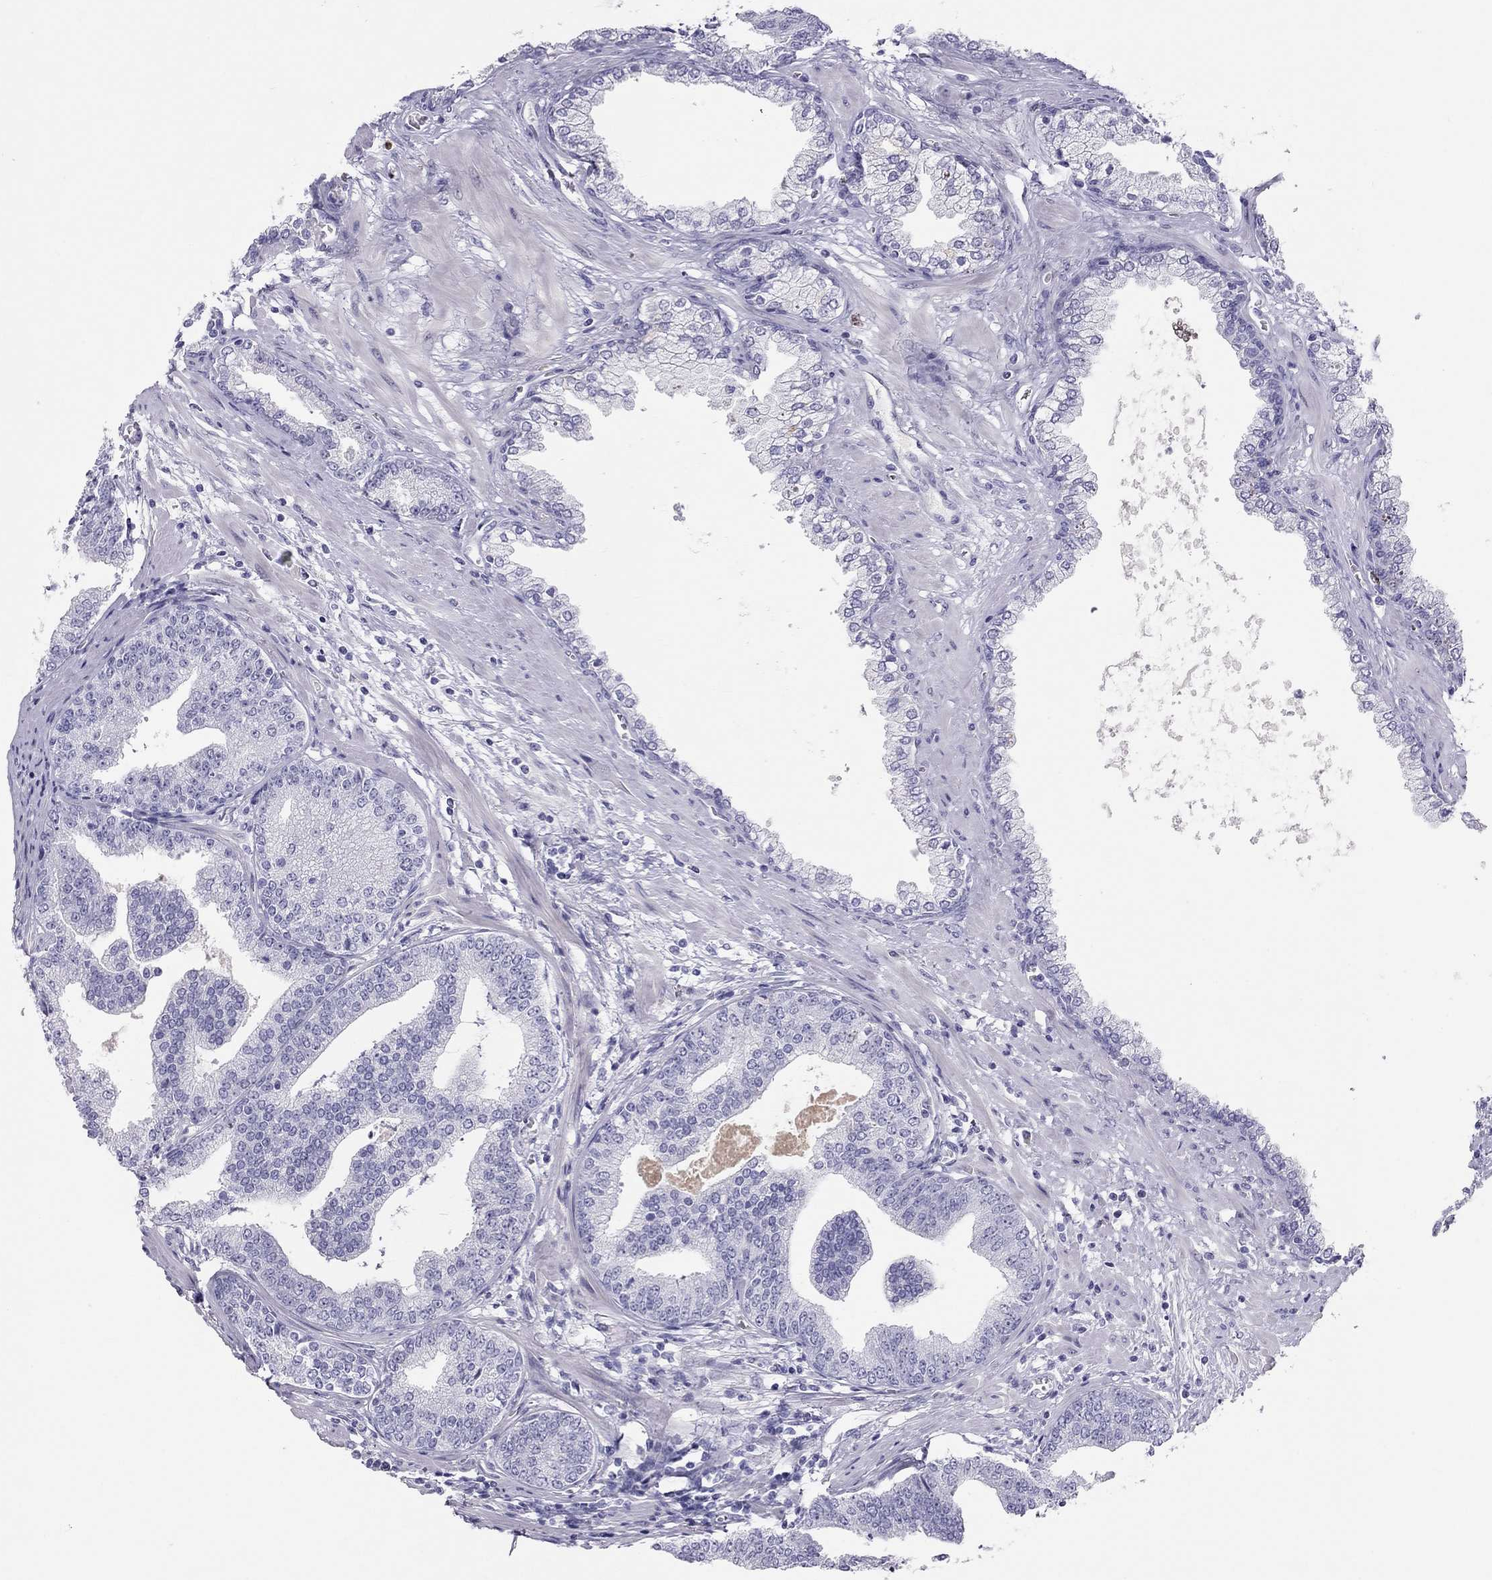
{"staining": {"intensity": "negative", "quantity": "none", "location": "none"}, "tissue": "prostate cancer", "cell_type": "Tumor cells", "image_type": "cancer", "snomed": [{"axis": "morphology", "description": "Adenocarcinoma, NOS"}, {"axis": "topography", "description": "Prostate"}], "caption": "High power microscopy micrograph of an immunohistochemistry (IHC) histopathology image of prostate cancer (adenocarcinoma), revealing no significant expression in tumor cells.", "gene": "IL17REL", "patient": {"sex": "male", "age": 64}}